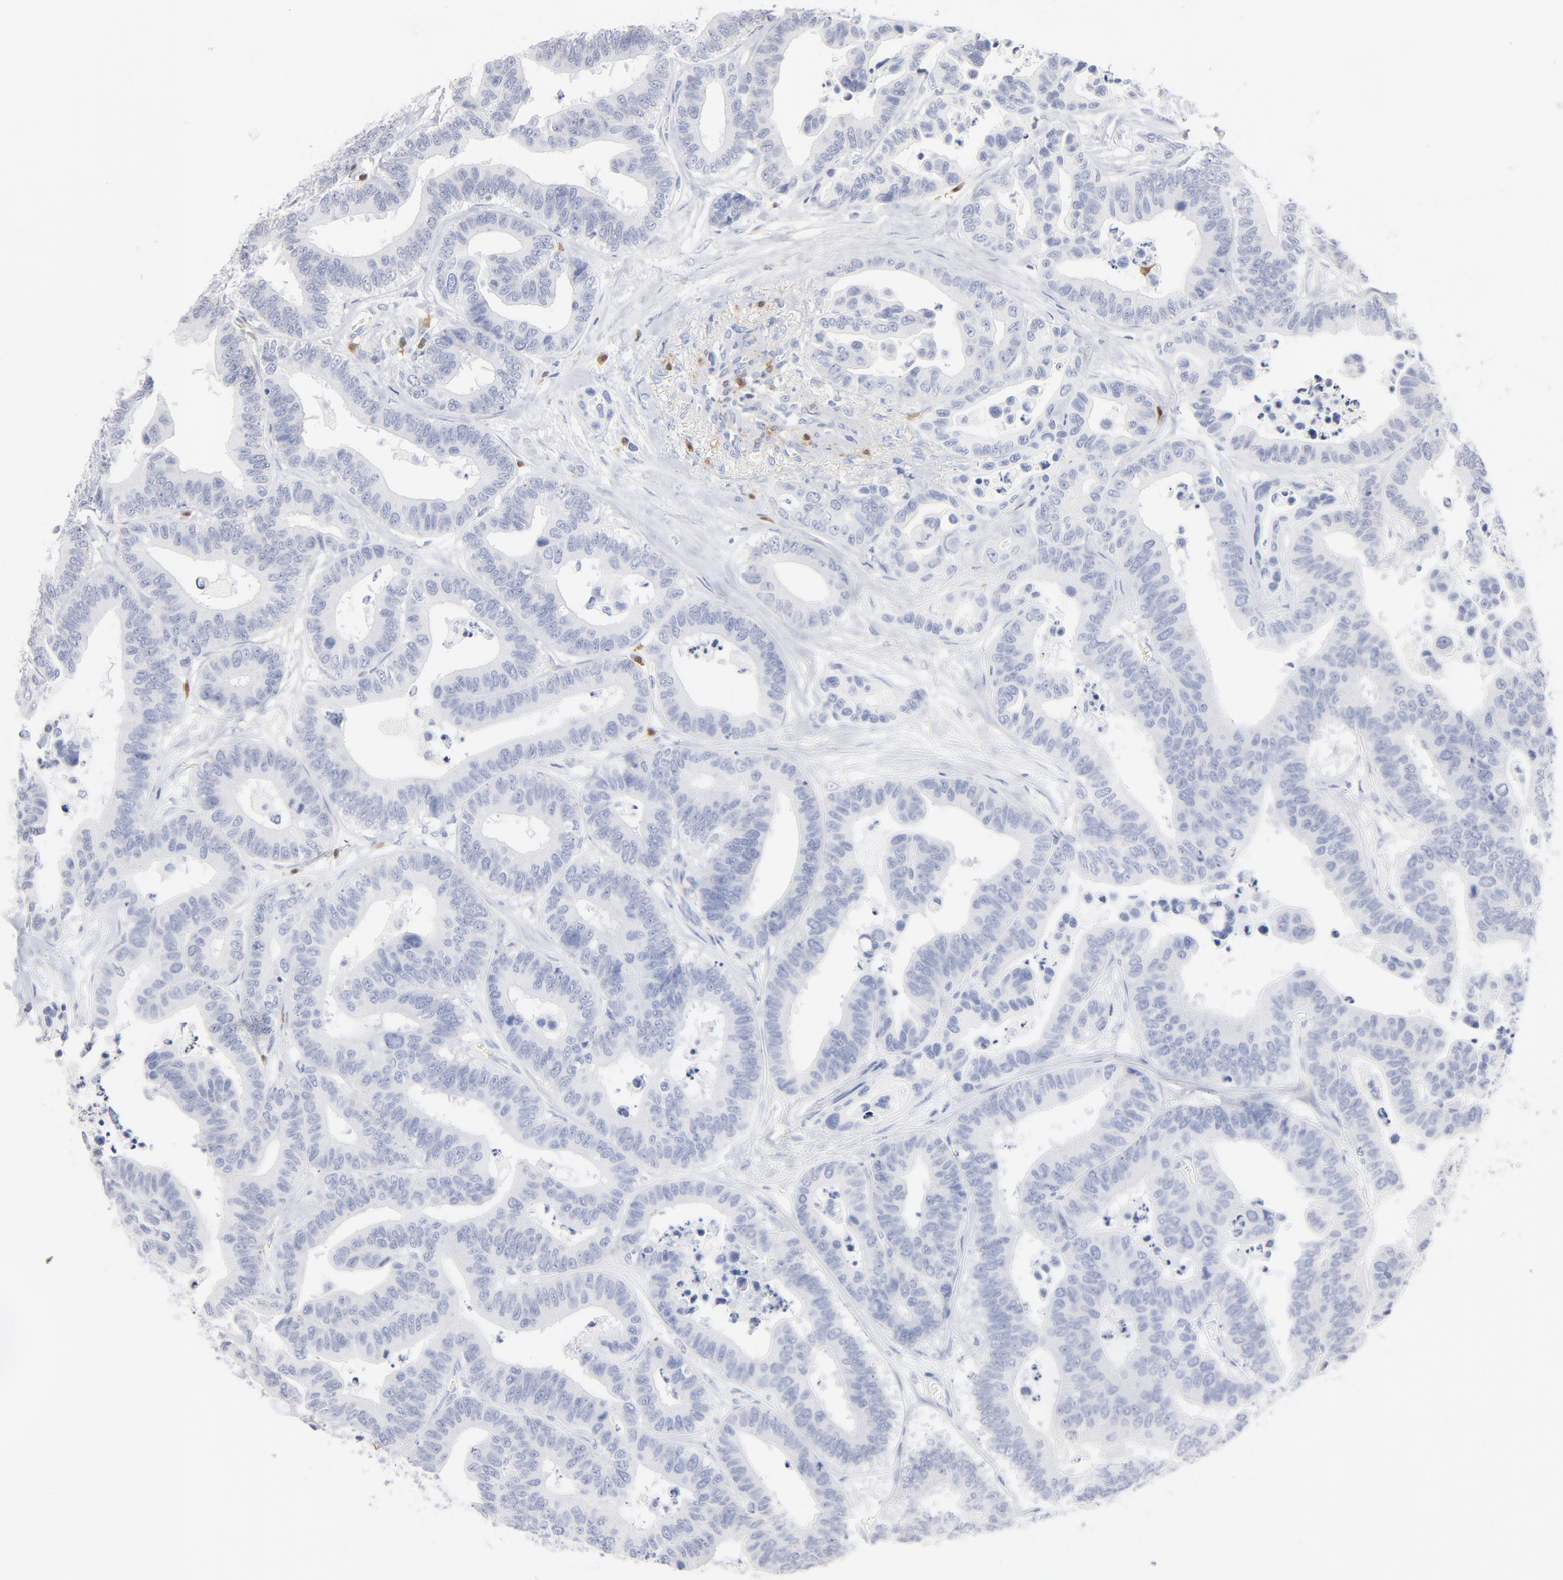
{"staining": {"intensity": "negative", "quantity": "none", "location": "none"}, "tissue": "colorectal cancer", "cell_type": "Tumor cells", "image_type": "cancer", "snomed": [{"axis": "morphology", "description": "Adenocarcinoma, NOS"}, {"axis": "topography", "description": "Colon"}], "caption": "Immunohistochemistry micrograph of neoplastic tissue: human adenocarcinoma (colorectal) stained with DAB shows no significant protein positivity in tumor cells.", "gene": "AGTR1", "patient": {"sex": "male", "age": 82}}